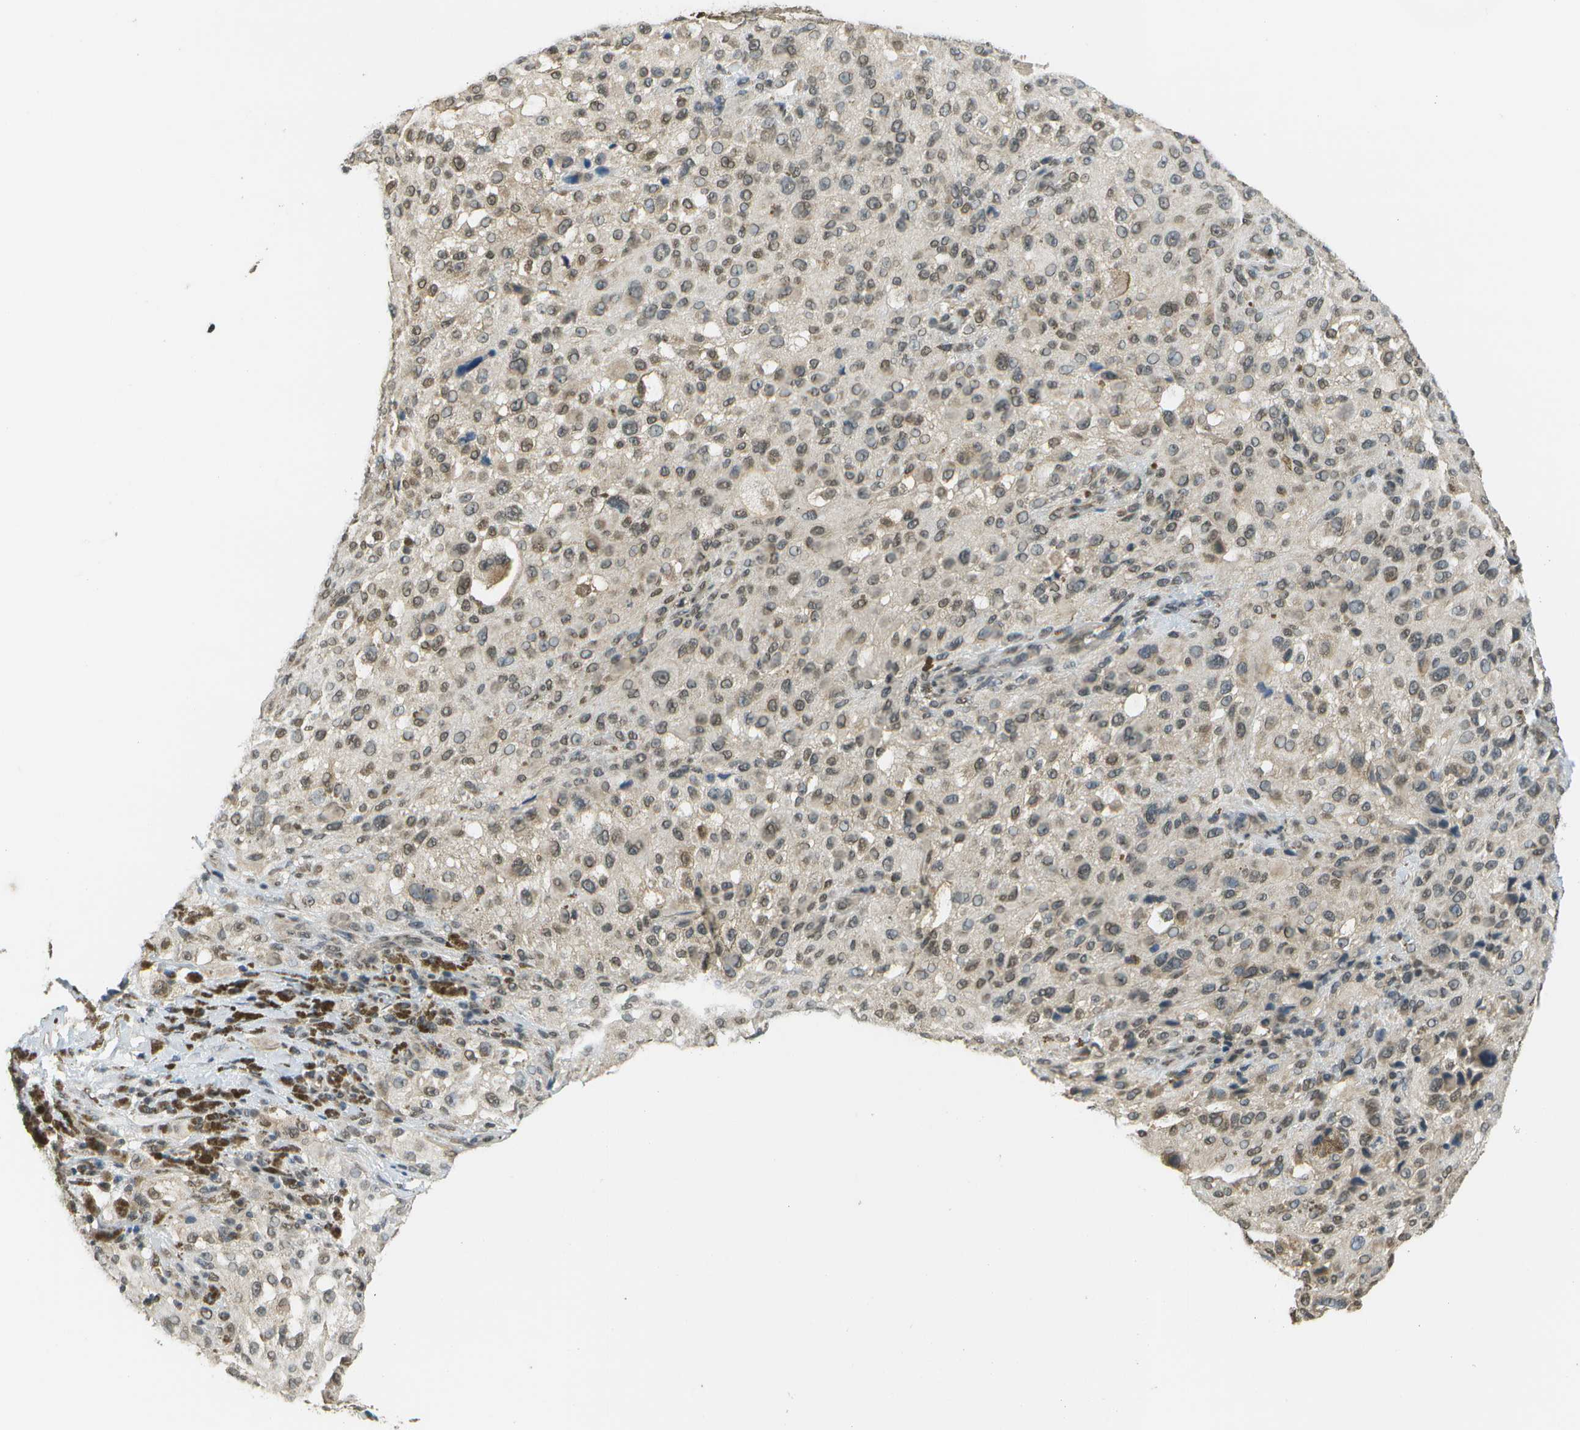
{"staining": {"intensity": "weak", "quantity": ">75%", "location": "cytoplasmic/membranous,nuclear"}, "tissue": "melanoma", "cell_type": "Tumor cells", "image_type": "cancer", "snomed": [{"axis": "morphology", "description": "Necrosis, NOS"}, {"axis": "morphology", "description": "Malignant melanoma, NOS"}, {"axis": "topography", "description": "Skin"}], "caption": "A low amount of weak cytoplasmic/membranous and nuclear positivity is identified in about >75% of tumor cells in malignant melanoma tissue. (brown staining indicates protein expression, while blue staining denotes nuclei).", "gene": "ABL2", "patient": {"sex": "female", "age": 87}}